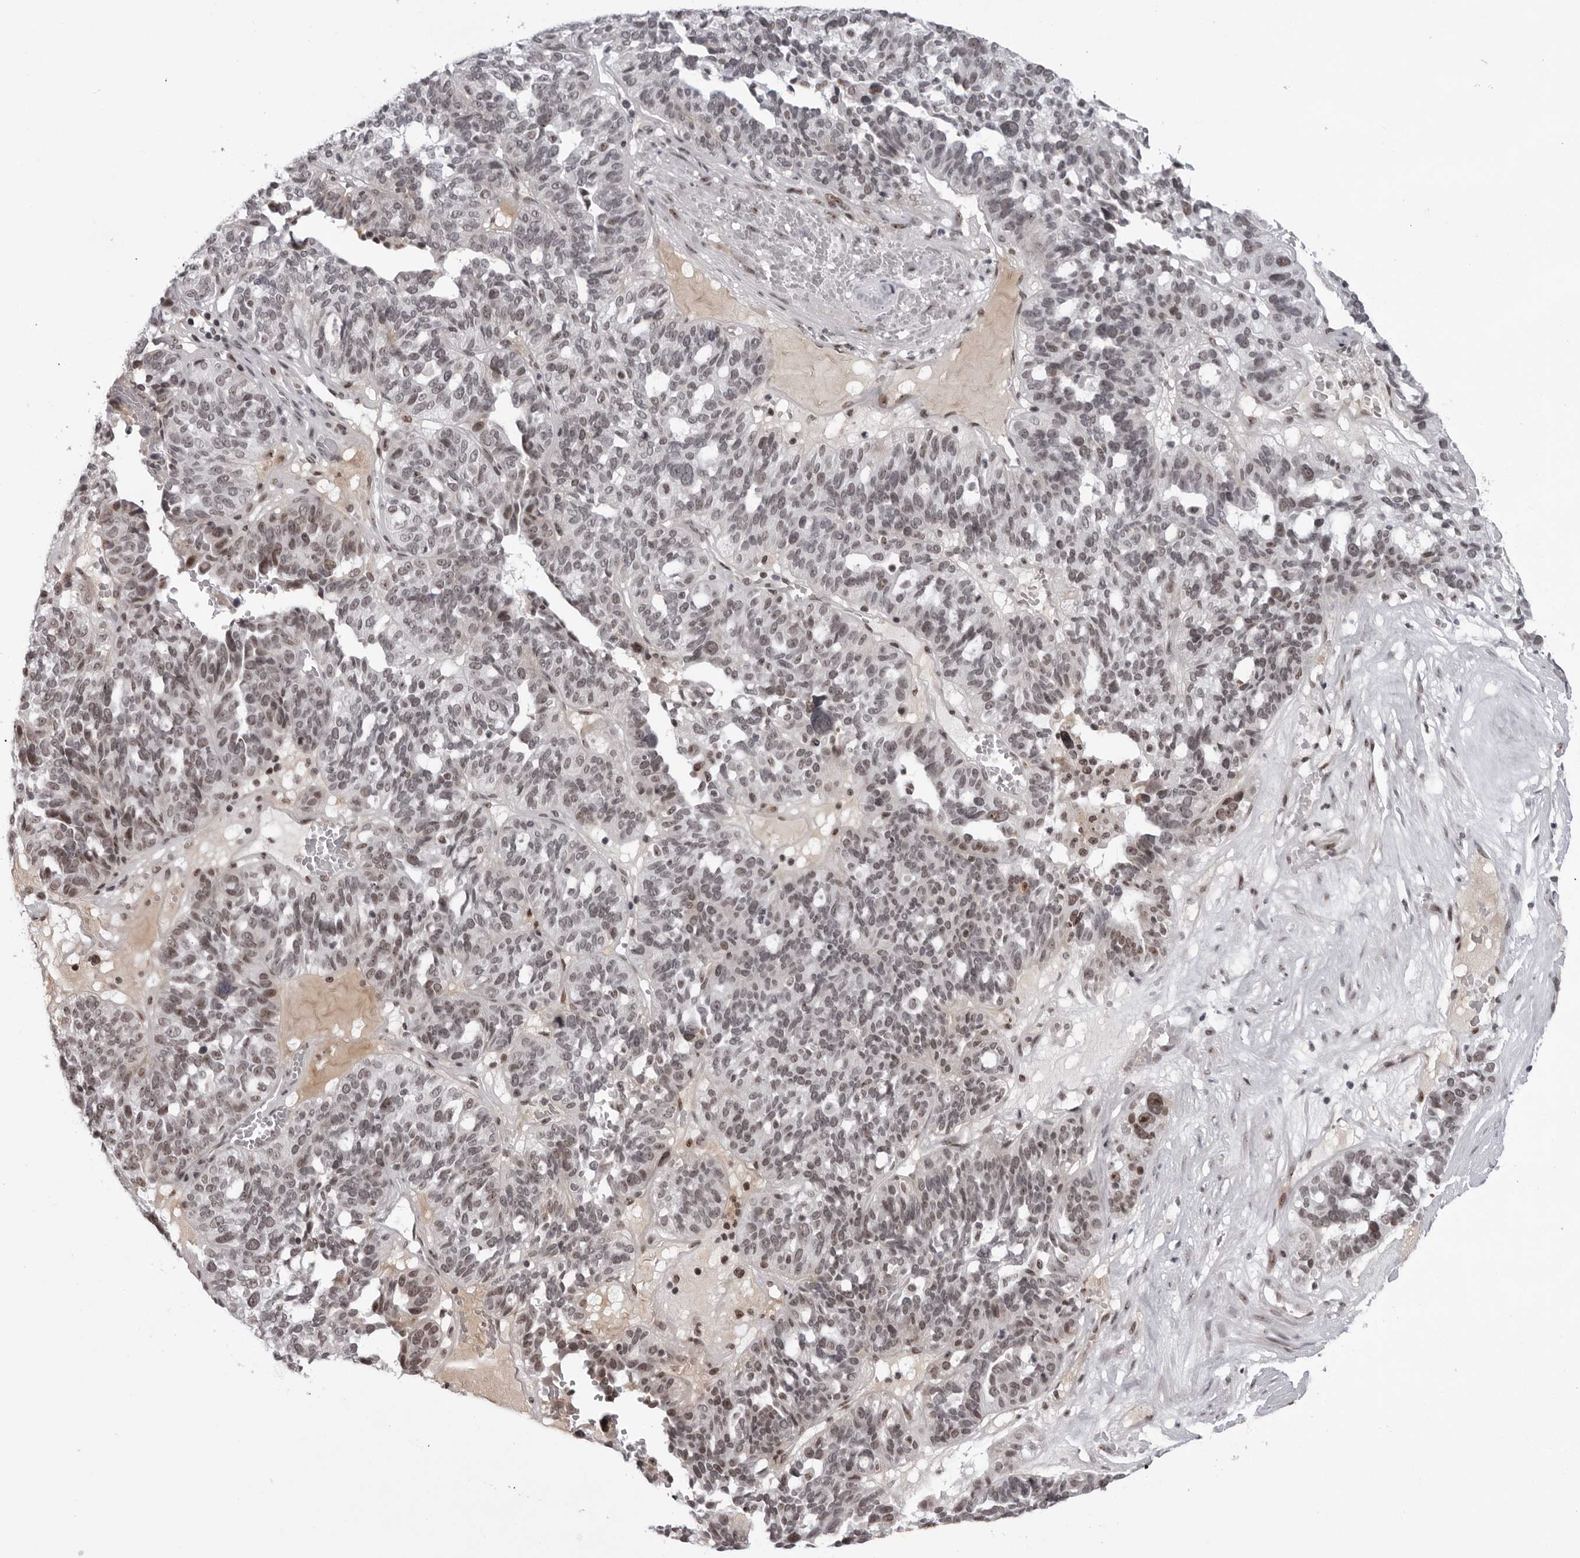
{"staining": {"intensity": "moderate", "quantity": "25%-75%", "location": "nuclear"}, "tissue": "ovarian cancer", "cell_type": "Tumor cells", "image_type": "cancer", "snomed": [{"axis": "morphology", "description": "Cystadenocarcinoma, serous, NOS"}, {"axis": "topography", "description": "Ovary"}], "caption": "This micrograph exhibits immunohistochemistry (IHC) staining of human ovarian cancer (serous cystadenocarcinoma), with medium moderate nuclear staining in approximately 25%-75% of tumor cells.", "gene": "EXOSC10", "patient": {"sex": "female", "age": 59}}